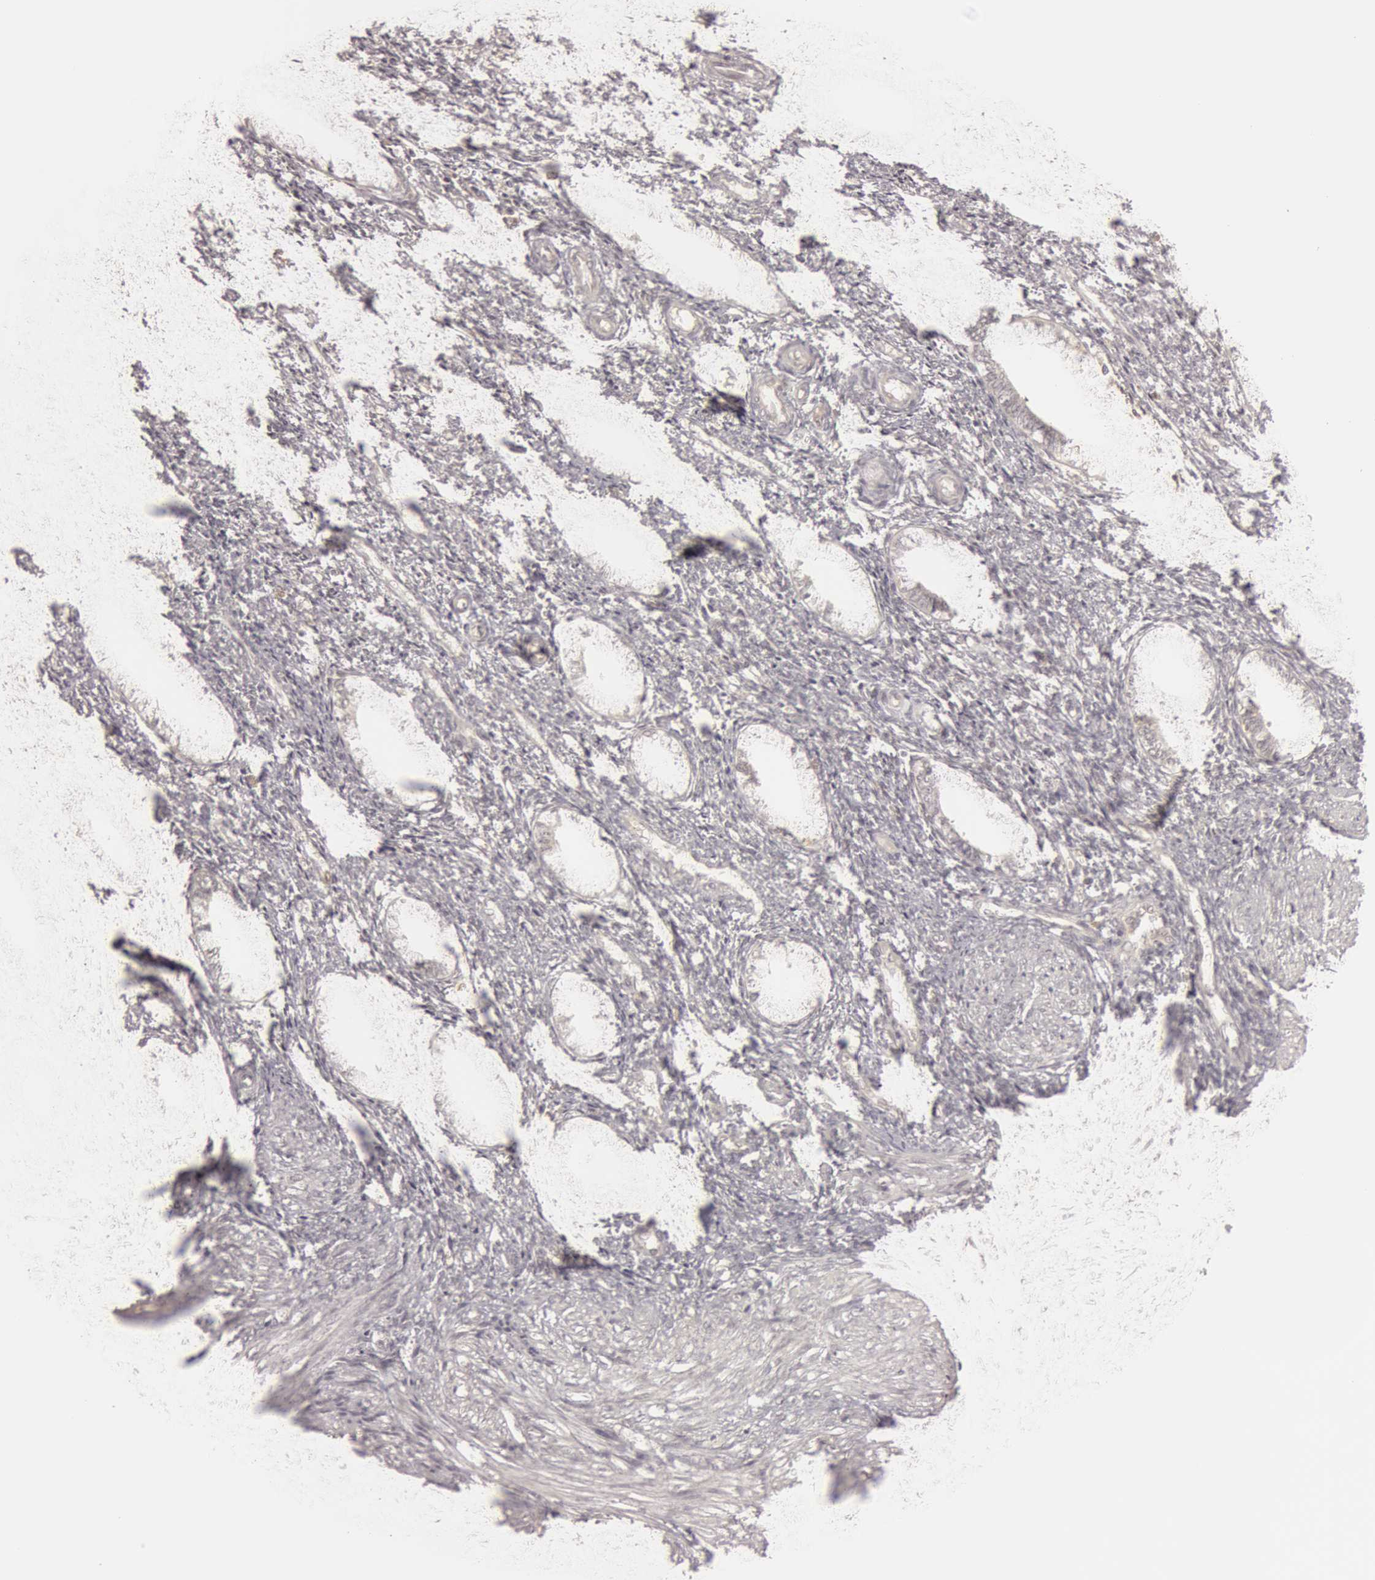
{"staining": {"intensity": "weak", "quantity": "<25%", "location": "nuclear"}, "tissue": "endometrium", "cell_type": "Cells in endometrial stroma", "image_type": "normal", "snomed": [{"axis": "morphology", "description": "Normal tissue, NOS"}, {"axis": "topography", "description": "Endometrium"}], "caption": "The micrograph displays no significant staining in cells in endometrial stroma of endometrium. (DAB (3,3'-diaminobenzidine) IHC with hematoxylin counter stain).", "gene": "OASL", "patient": {"sex": "female", "age": 27}}